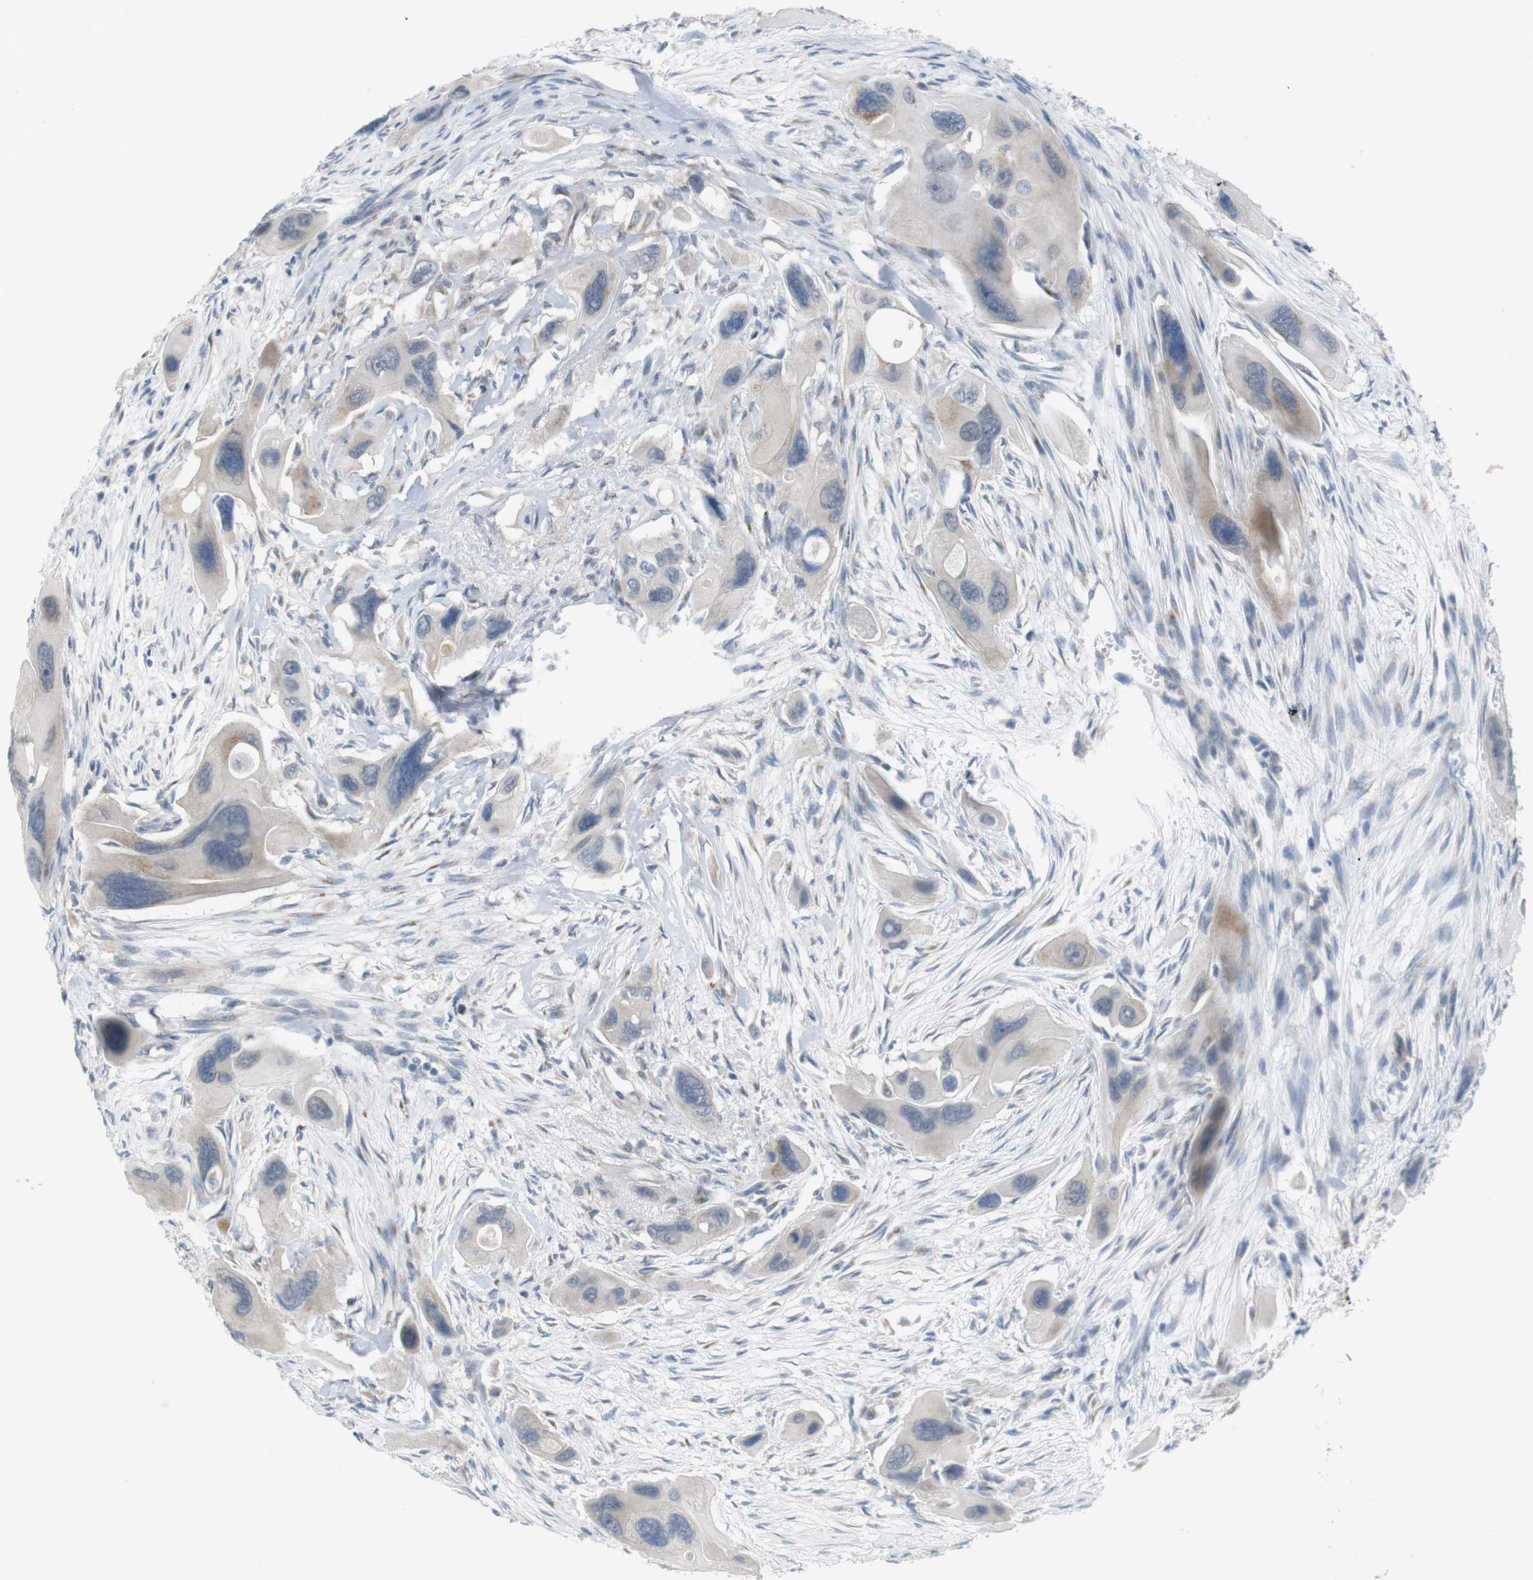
{"staining": {"intensity": "weak", "quantity": "<25%", "location": "cytoplasmic/membranous"}, "tissue": "pancreatic cancer", "cell_type": "Tumor cells", "image_type": "cancer", "snomed": [{"axis": "morphology", "description": "Adenocarcinoma, NOS"}, {"axis": "topography", "description": "Pancreas"}], "caption": "The immunohistochemistry micrograph has no significant staining in tumor cells of pancreatic cancer tissue.", "gene": "YIPF3", "patient": {"sex": "male", "age": 73}}